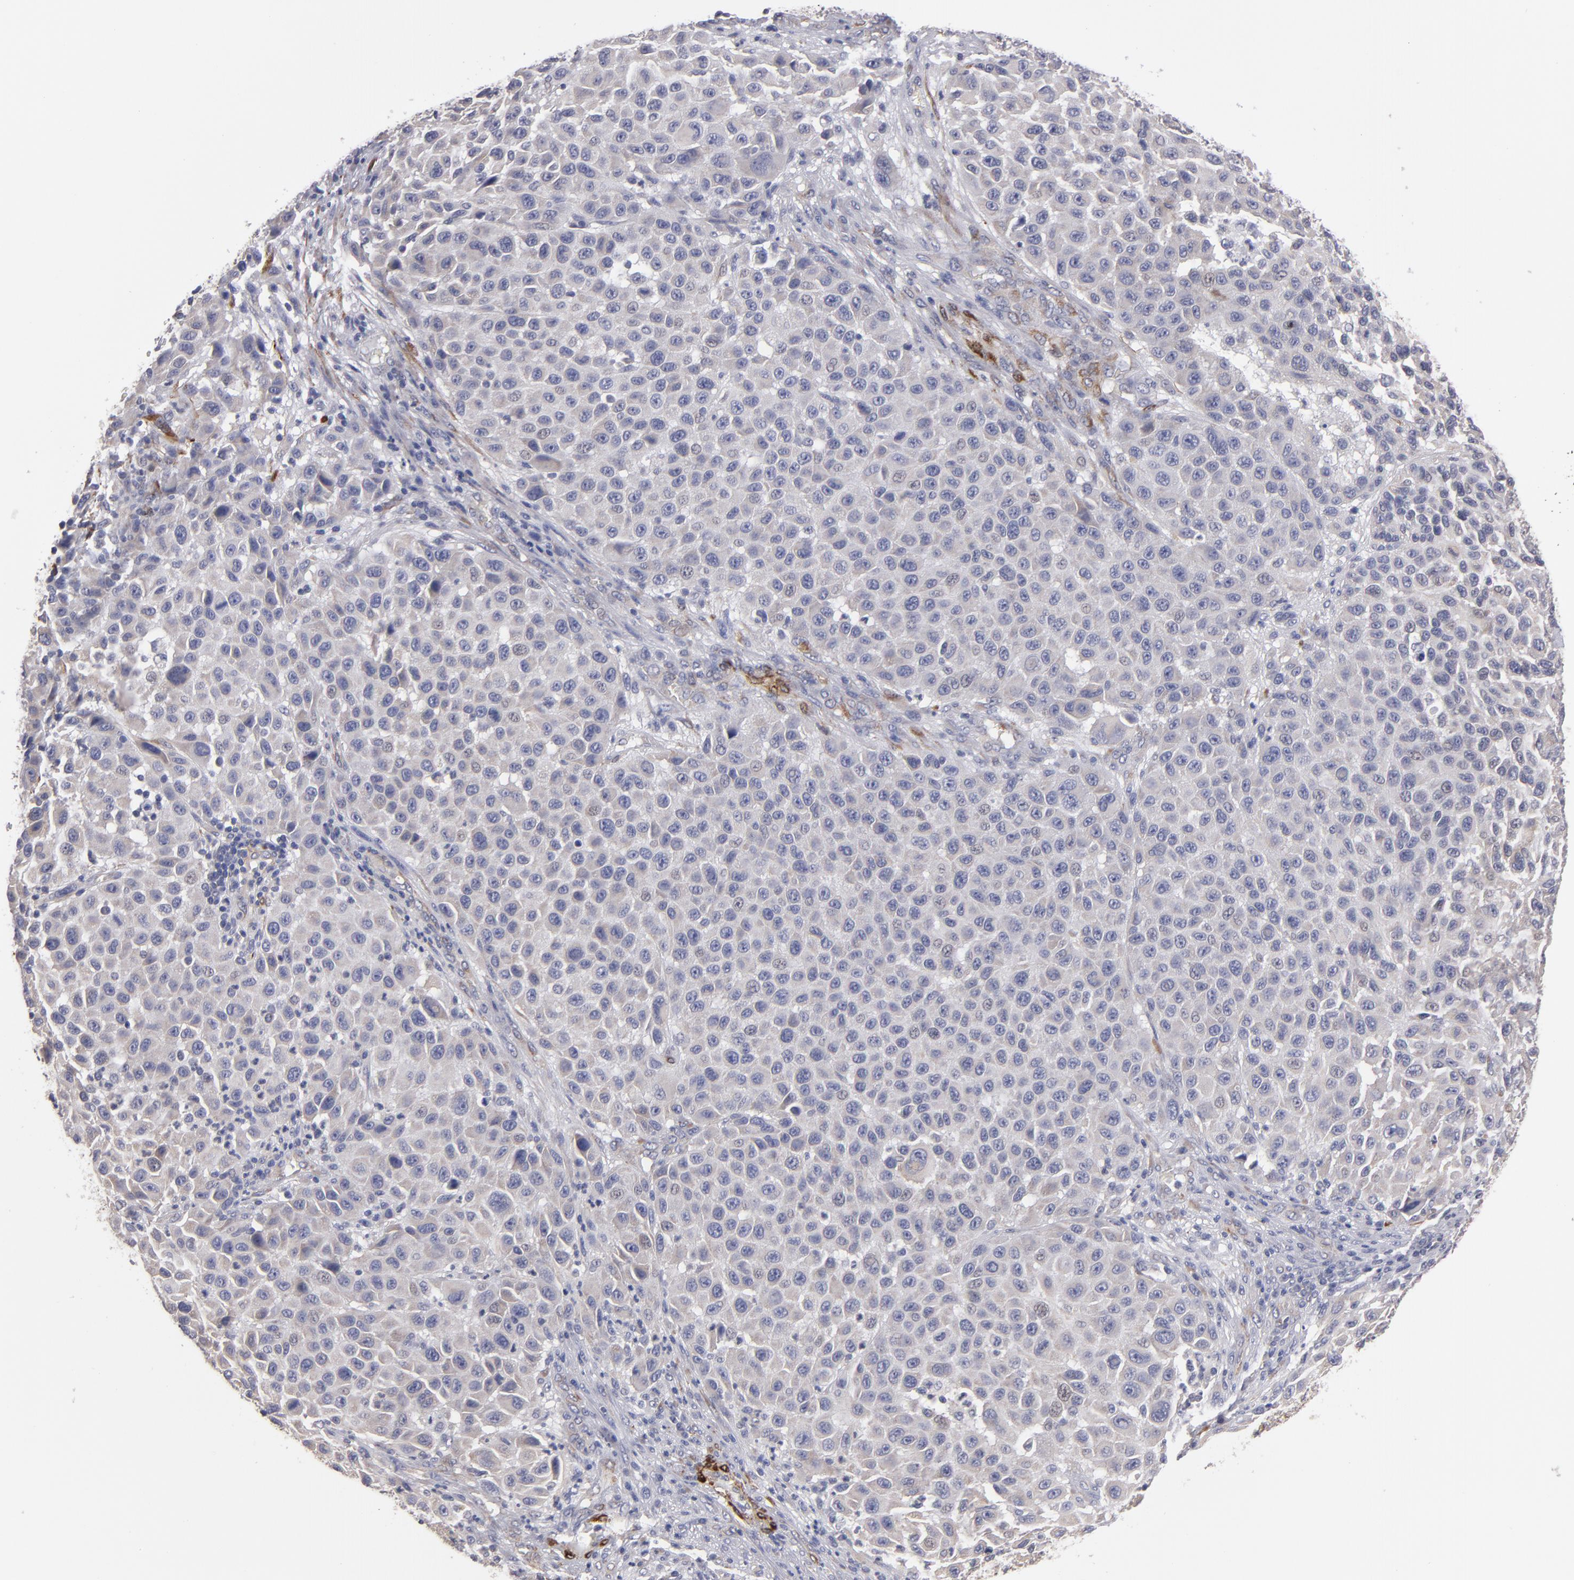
{"staining": {"intensity": "weak", "quantity": "<25%", "location": "cytoplasmic/membranous"}, "tissue": "melanoma", "cell_type": "Tumor cells", "image_type": "cancer", "snomed": [{"axis": "morphology", "description": "Malignant melanoma, Metastatic site"}, {"axis": "topography", "description": "Lymph node"}], "caption": "The immunohistochemistry (IHC) photomicrograph has no significant expression in tumor cells of malignant melanoma (metastatic site) tissue.", "gene": "SLMAP", "patient": {"sex": "male", "age": 61}}